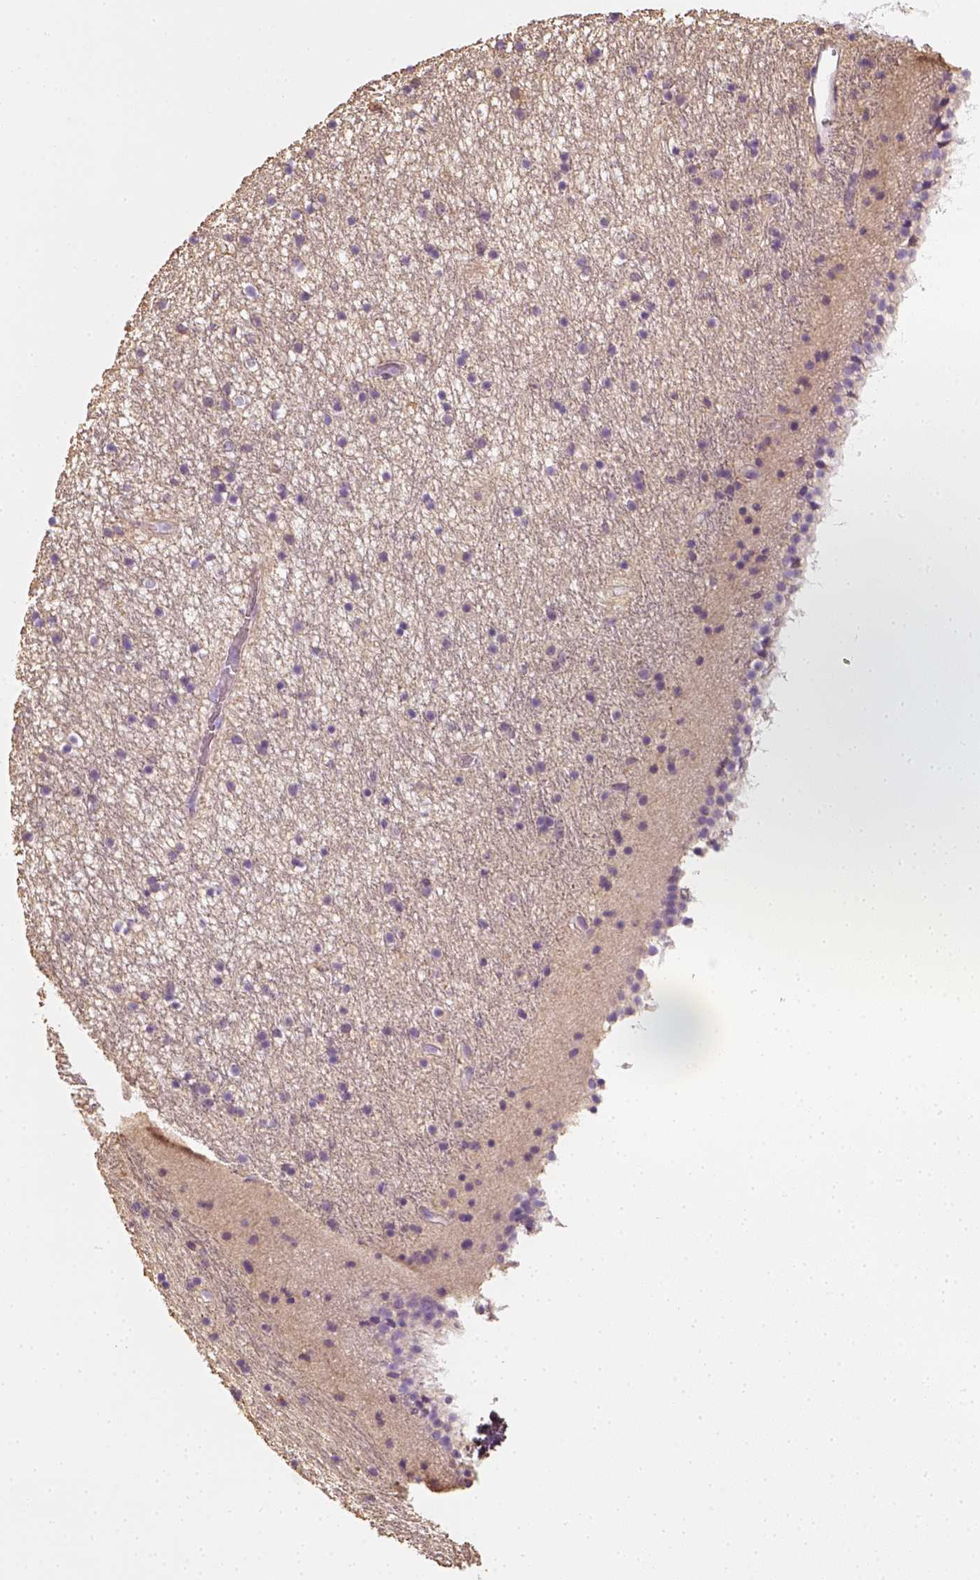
{"staining": {"intensity": "weak", "quantity": "<25%", "location": "cytoplasmic/membranous"}, "tissue": "caudate", "cell_type": "Glial cells", "image_type": "normal", "snomed": [{"axis": "morphology", "description": "Normal tissue, NOS"}, {"axis": "topography", "description": "Lateral ventricle wall"}], "caption": "Glial cells are negative for brown protein staining in normal caudate. (Brightfield microscopy of DAB (3,3'-diaminobenzidine) immunohistochemistry at high magnification).", "gene": "EPHB1", "patient": {"sex": "female", "age": 71}}